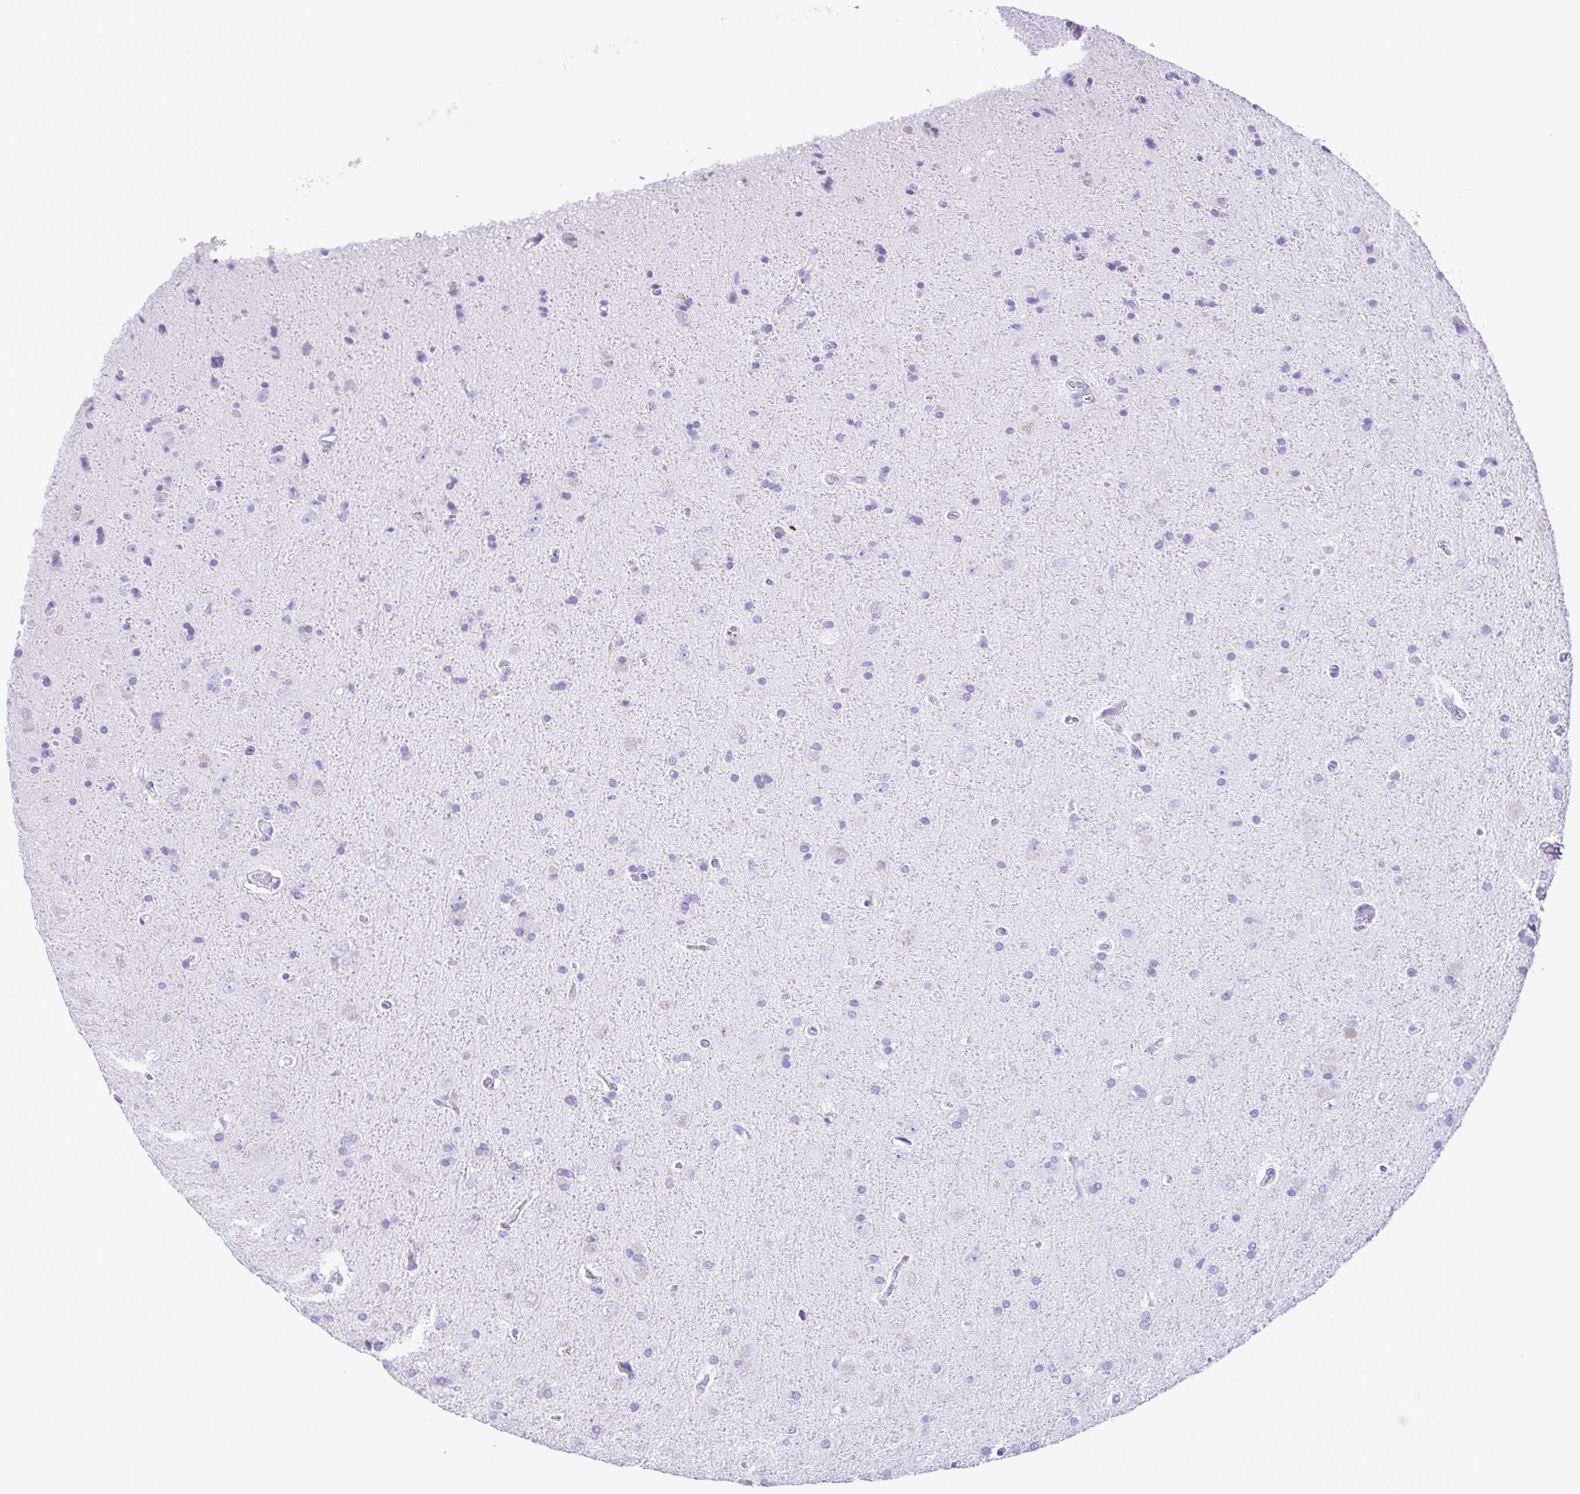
{"staining": {"intensity": "negative", "quantity": "none", "location": "none"}, "tissue": "glioma", "cell_type": "Tumor cells", "image_type": "cancer", "snomed": [{"axis": "morphology", "description": "Glioma, malignant, High grade"}, {"axis": "topography", "description": "Cerebral cortex"}], "caption": "This is an immunohistochemistry photomicrograph of human malignant high-grade glioma. There is no positivity in tumor cells.", "gene": "ERP27", "patient": {"sex": "male", "age": 70}}